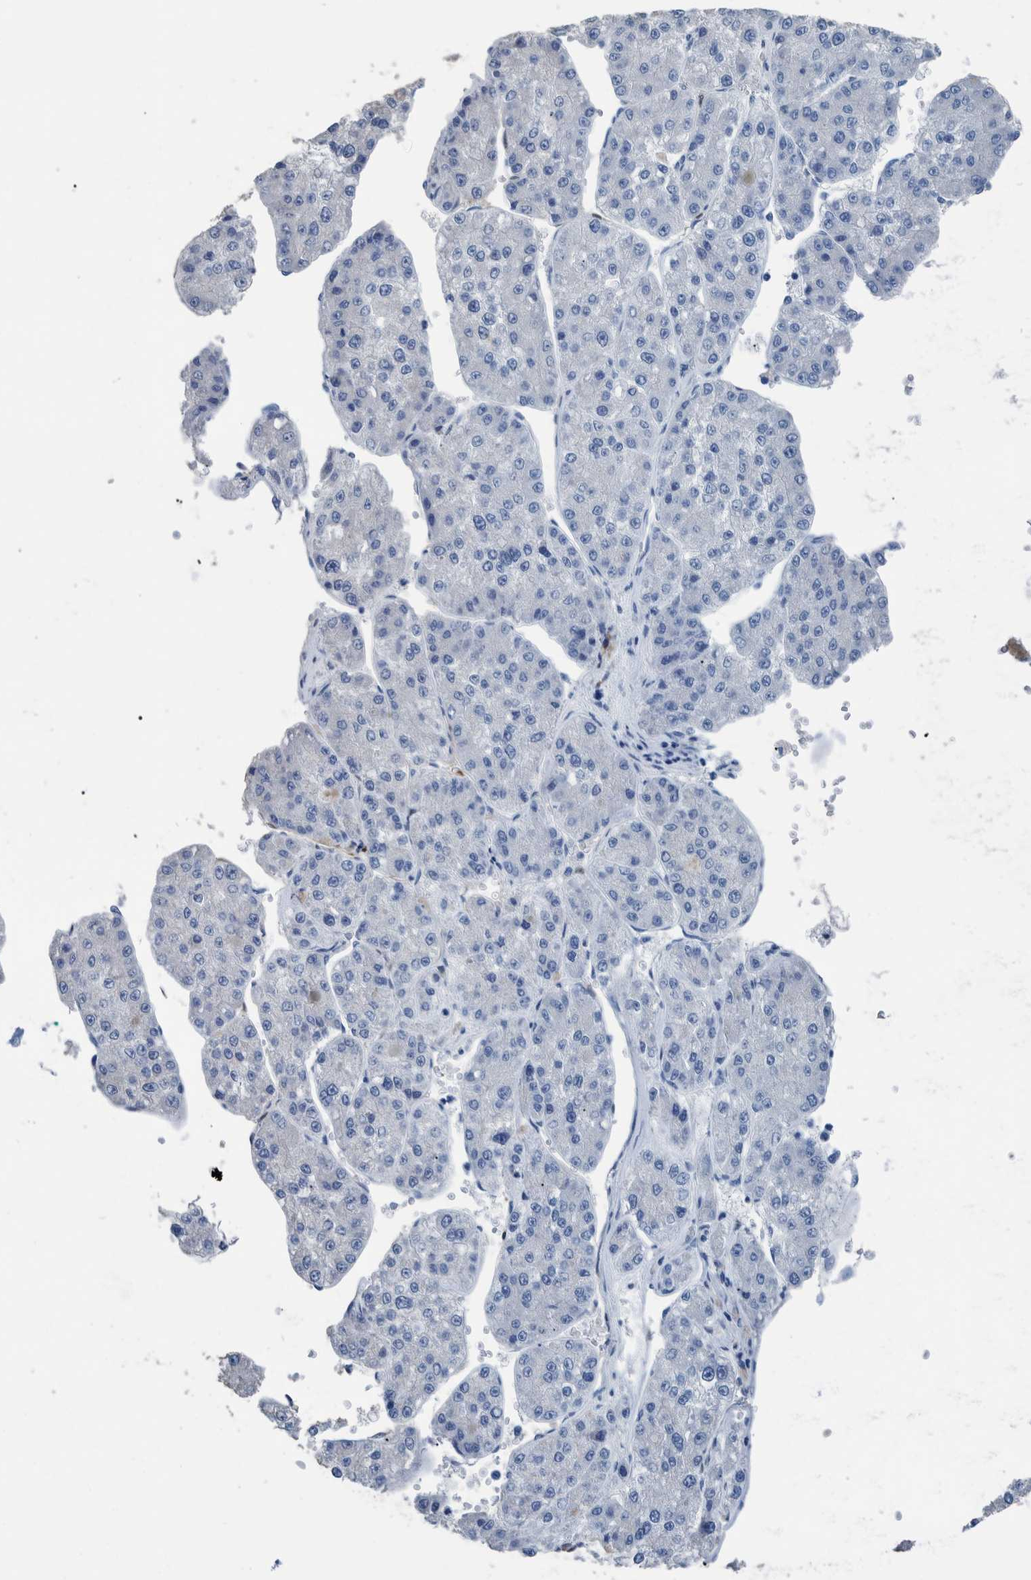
{"staining": {"intensity": "negative", "quantity": "none", "location": "none"}, "tissue": "liver cancer", "cell_type": "Tumor cells", "image_type": "cancer", "snomed": [{"axis": "morphology", "description": "Carcinoma, Hepatocellular, NOS"}, {"axis": "topography", "description": "Liver"}], "caption": "This histopathology image is of liver hepatocellular carcinoma stained with immunohistochemistry (IHC) to label a protein in brown with the nuclei are counter-stained blue. There is no positivity in tumor cells.", "gene": "IDO1", "patient": {"sex": "female", "age": 73}}